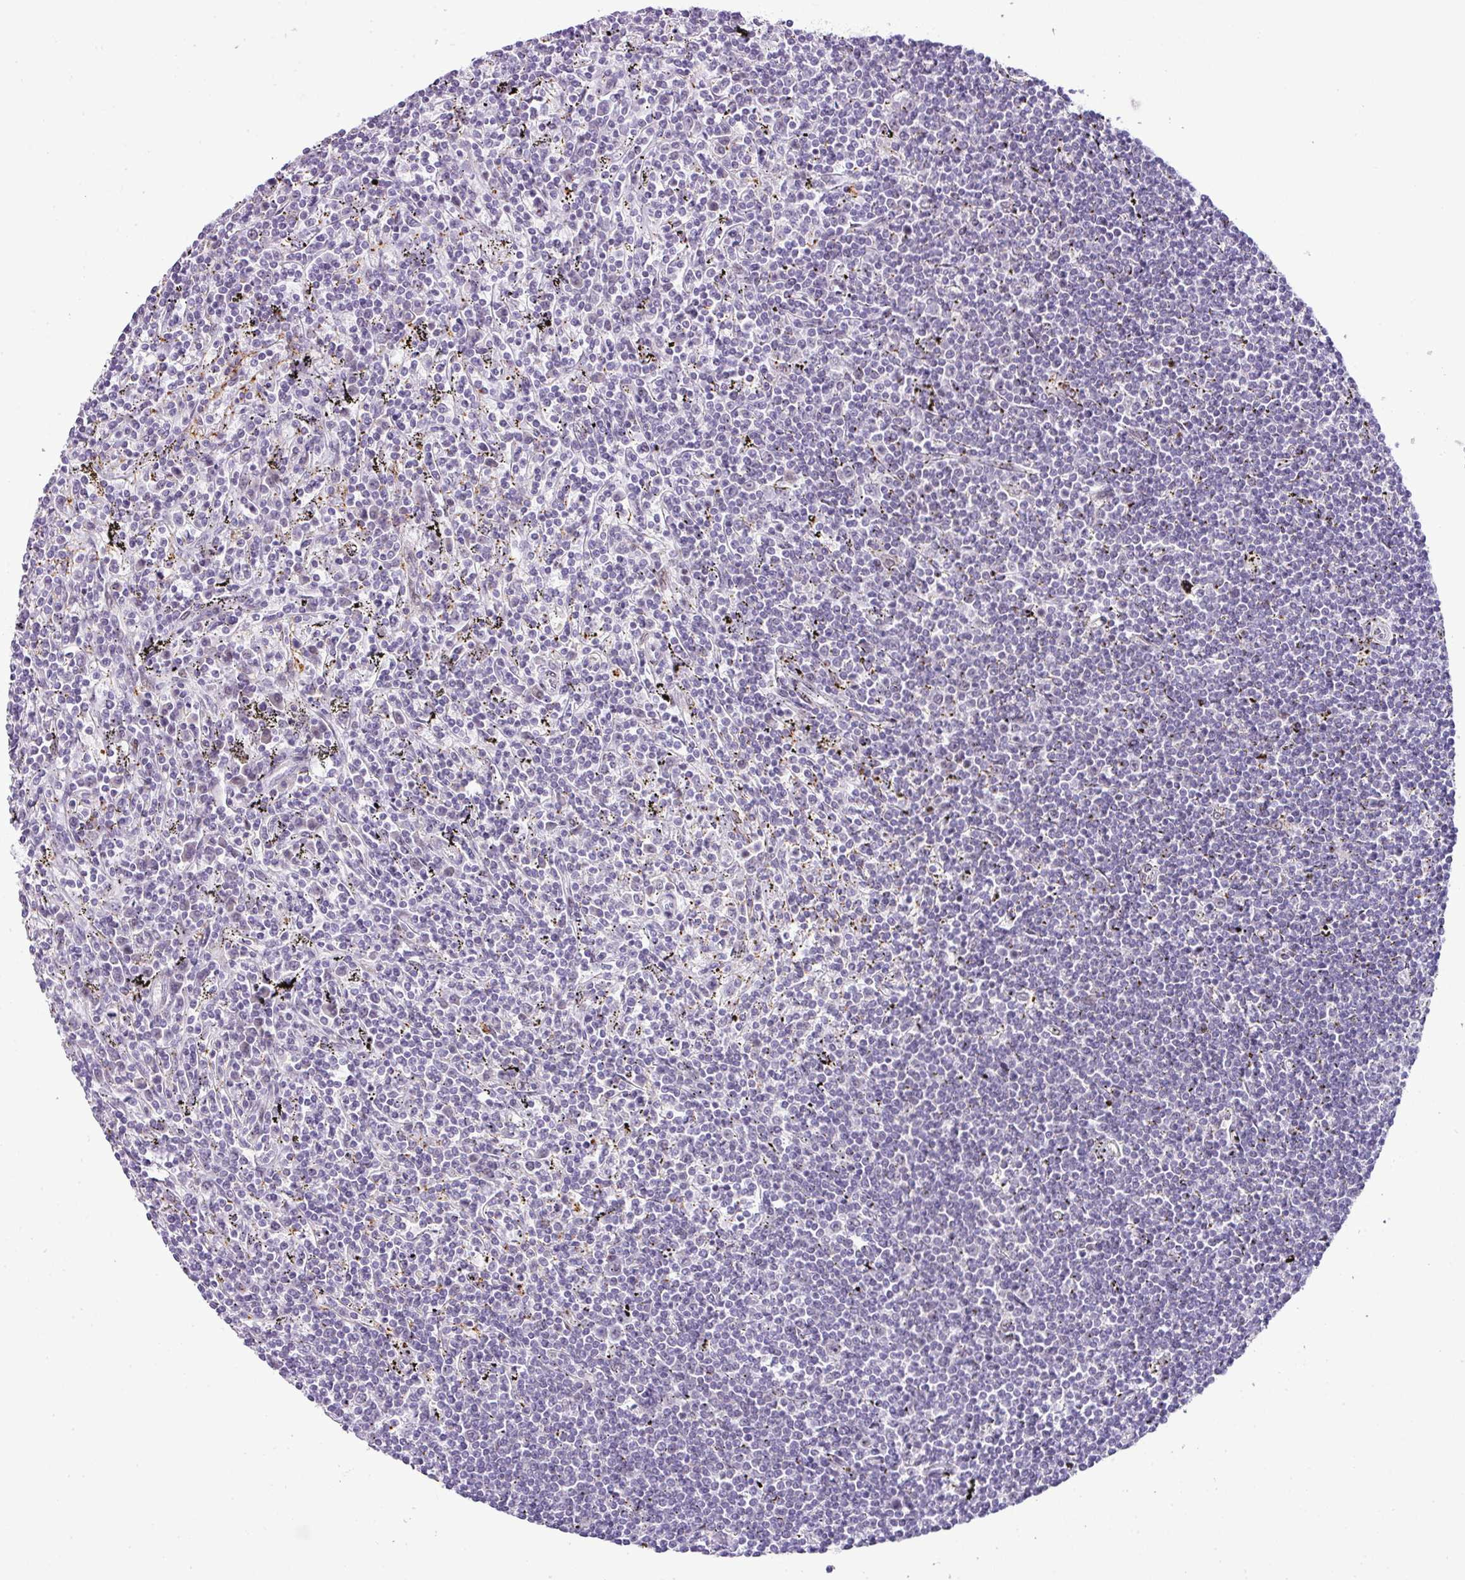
{"staining": {"intensity": "negative", "quantity": "none", "location": "none"}, "tissue": "lymphoma", "cell_type": "Tumor cells", "image_type": "cancer", "snomed": [{"axis": "morphology", "description": "Malignant lymphoma, non-Hodgkin's type, Low grade"}, {"axis": "topography", "description": "Spleen"}], "caption": "This is a image of immunohistochemistry (IHC) staining of lymphoma, which shows no staining in tumor cells.", "gene": "CMTM5", "patient": {"sex": "male", "age": 76}}